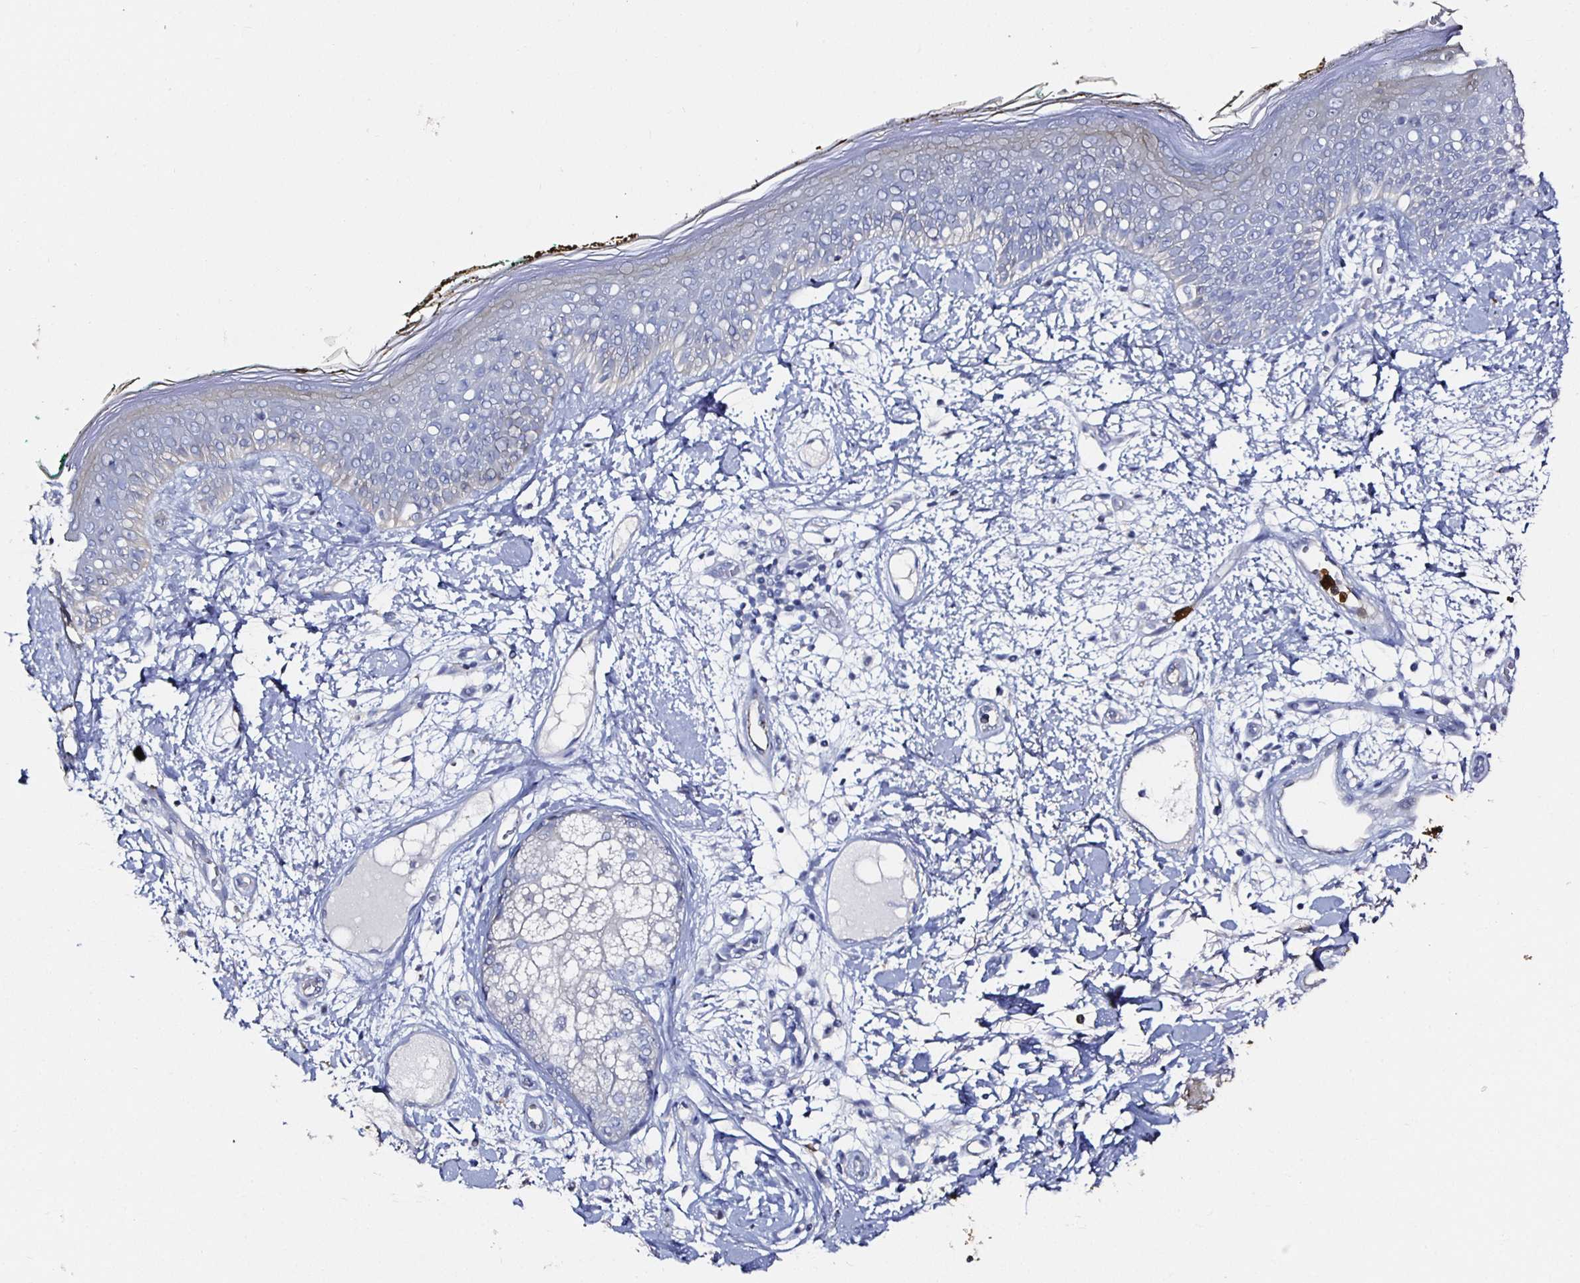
{"staining": {"intensity": "negative", "quantity": "none", "location": "none"}, "tissue": "skin", "cell_type": "Fibroblasts", "image_type": "normal", "snomed": [{"axis": "morphology", "description": "Normal tissue, NOS"}, {"axis": "topography", "description": "Skin"}], "caption": "A micrograph of human skin is negative for staining in fibroblasts. (DAB (3,3'-diaminobenzidine) immunohistochemistry (IHC) with hematoxylin counter stain).", "gene": "TLR4", "patient": {"sex": "female", "age": 34}}